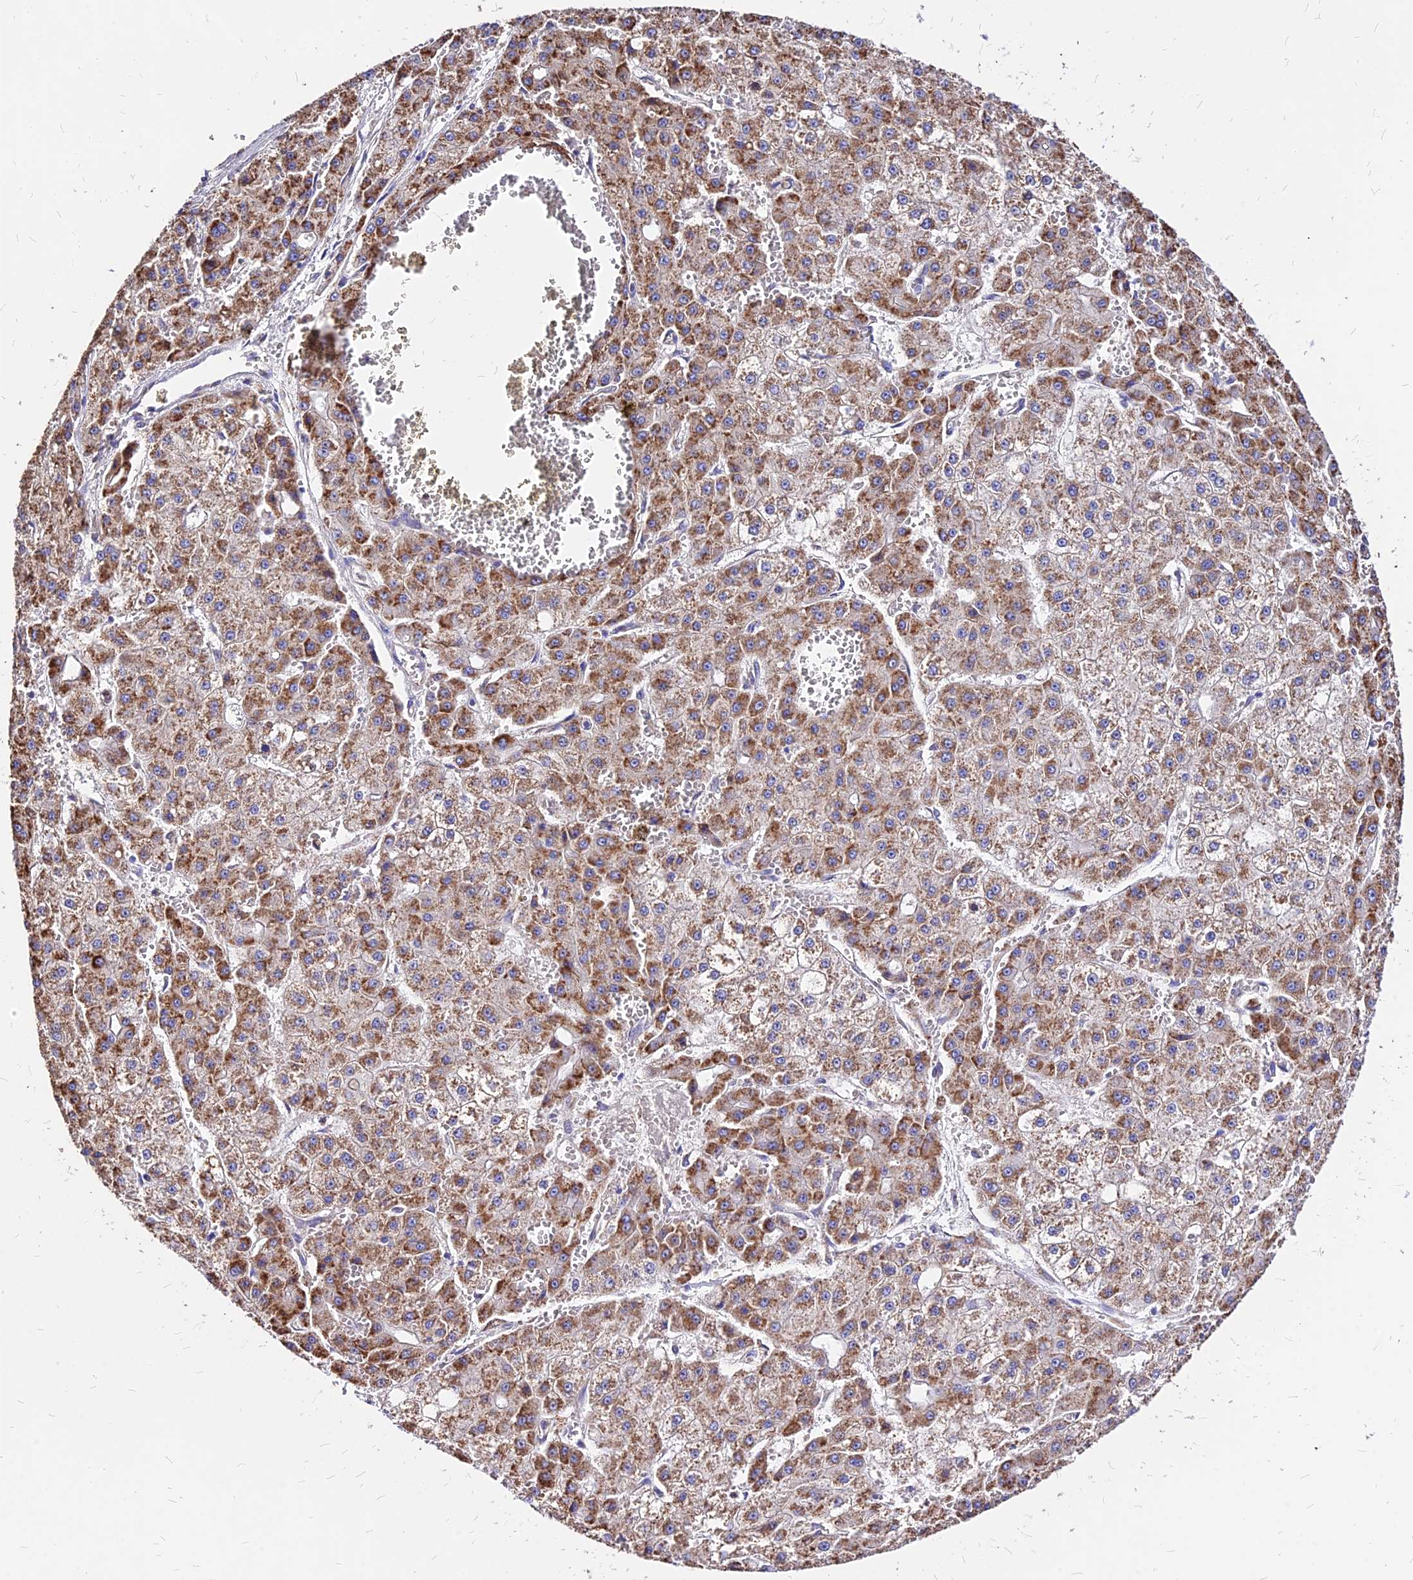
{"staining": {"intensity": "moderate", "quantity": ">75%", "location": "cytoplasmic/membranous"}, "tissue": "liver cancer", "cell_type": "Tumor cells", "image_type": "cancer", "snomed": [{"axis": "morphology", "description": "Carcinoma, Hepatocellular, NOS"}, {"axis": "topography", "description": "Liver"}], "caption": "Liver hepatocellular carcinoma stained with a protein marker demonstrates moderate staining in tumor cells.", "gene": "MRPL3", "patient": {"sex": "male", "age": 47}}